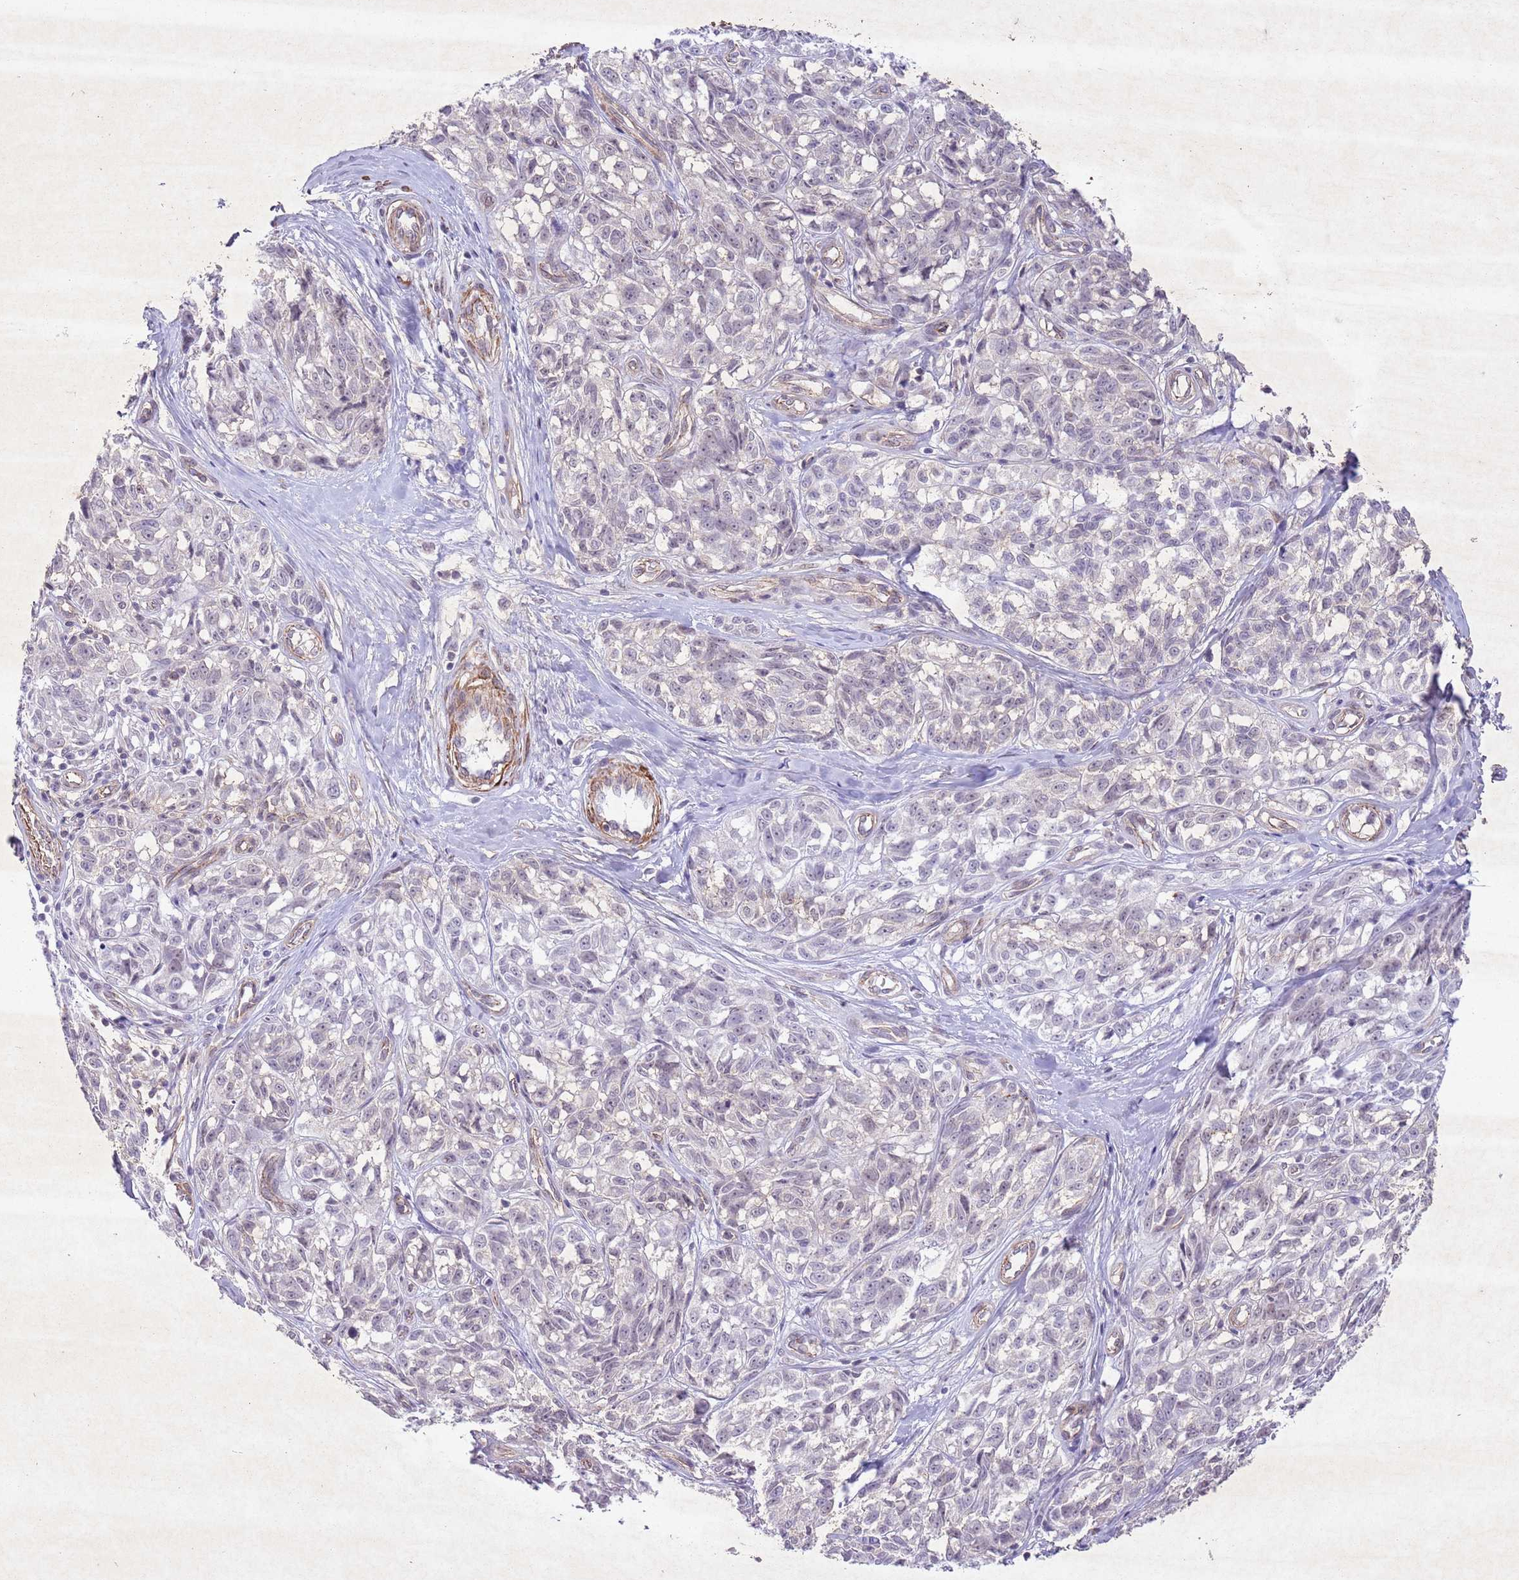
{"staining": {"intensity": "negative", "quantity": "none", "location": "none"}, "tissue": "melanoma", "cell_type": "Tumor cells", "image_type": "cancer", "snomed": [{"axis": "morphology", "description": "Normal tissue, NOS"}, {"axis": "morphology", "description": "Malignant melanoma, NOS"}, {"axis": "topography", "description": "Skin"}], "caption": "Melanoma stained for a protein using immunohistochemistry exhibits no expression tumor cells.", "gene": "CCNI", "patient": {"sex": "female", "age": 64}}